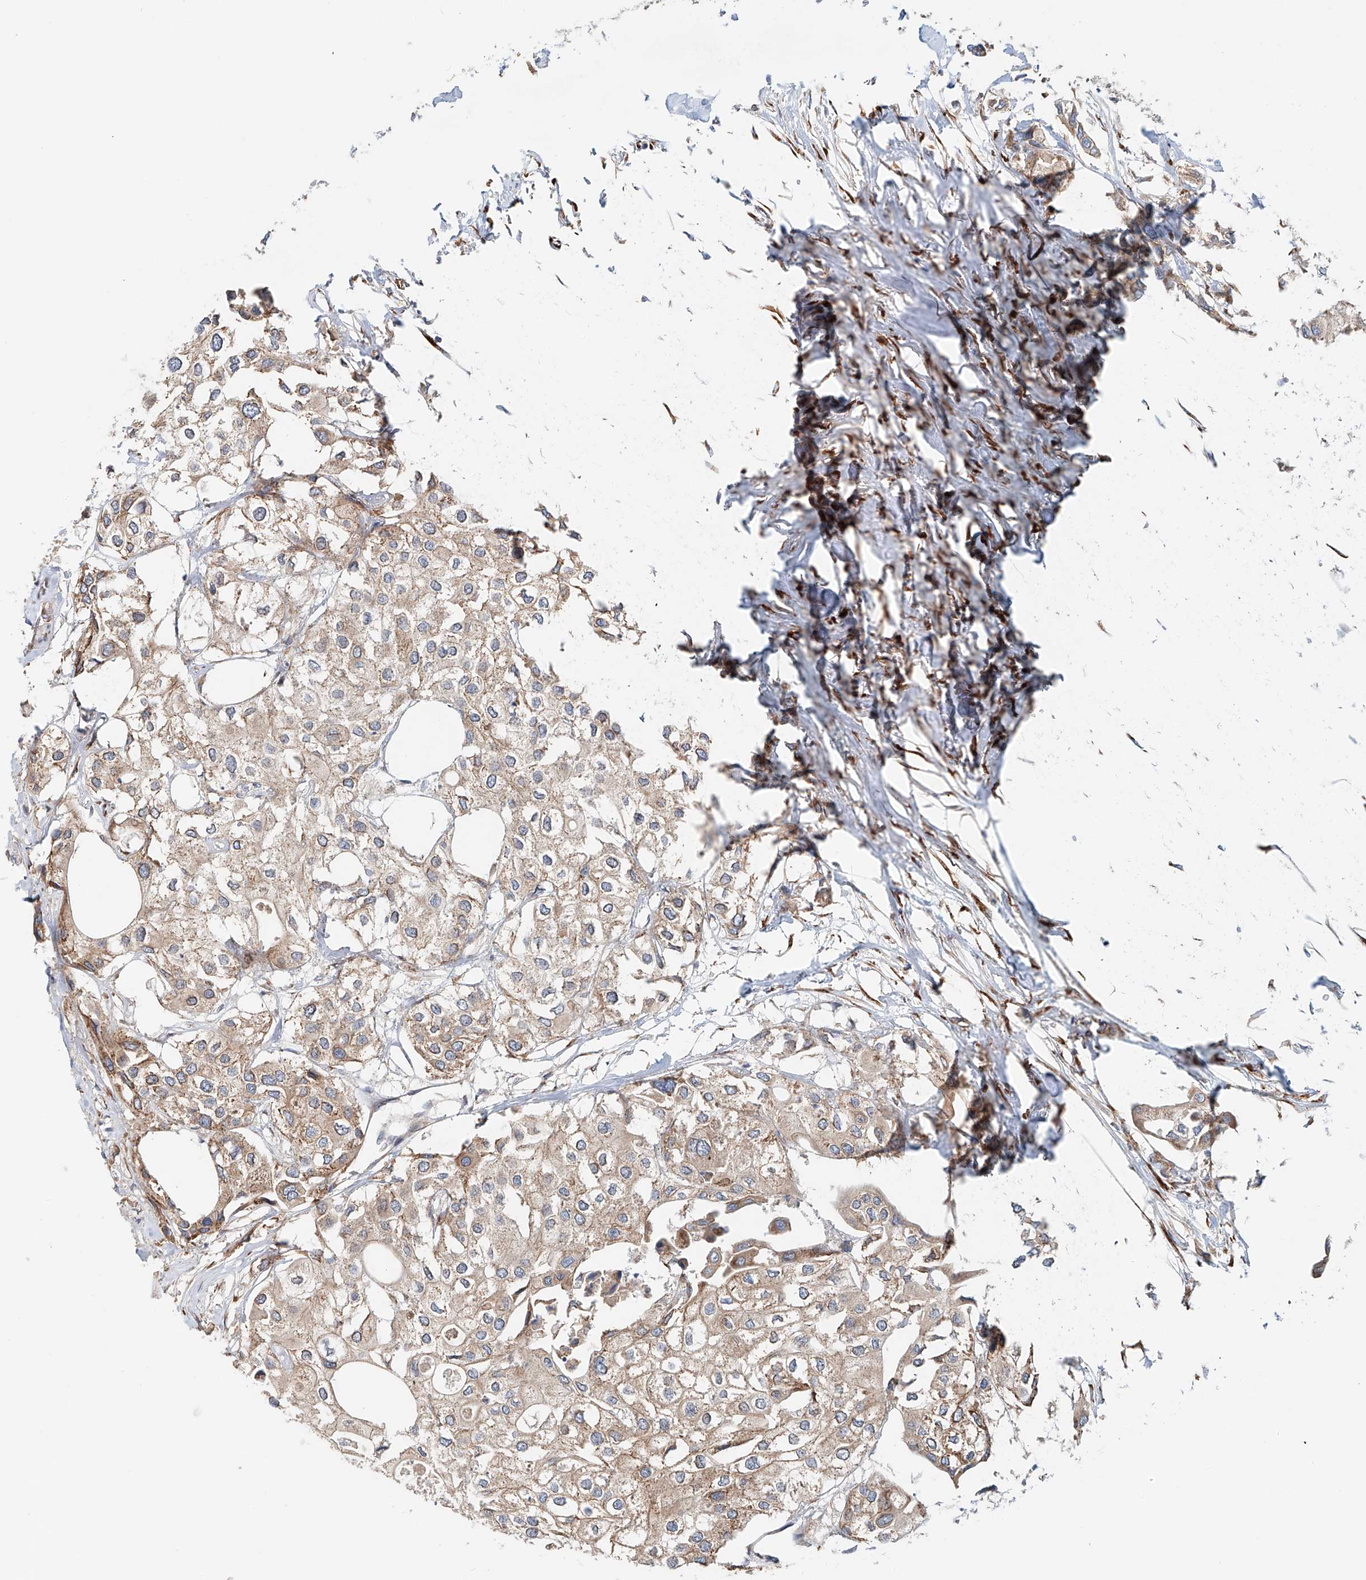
{"staining": {"intensity": "weak", "quantity": ">75%", "location": "cytoplasmic/membranous"}, "tissue": "urothelial cancer", "cell_type": "Tumor cells", "image_type": "cancer", "snomed": [{"axis": "morphology", "description": "Urothelial carcinoma, High grade"}, {"axis": "topography", "description": "Urinary bladder"}], "caption": "Urothelial cancer stained for a protein (brown) demonstrates weak cytoplasmic/membranous positive staining in approximately >75% of tumor cells.", "gene": "SNAP29", "patient": {"sex": "male", "age": 64}}